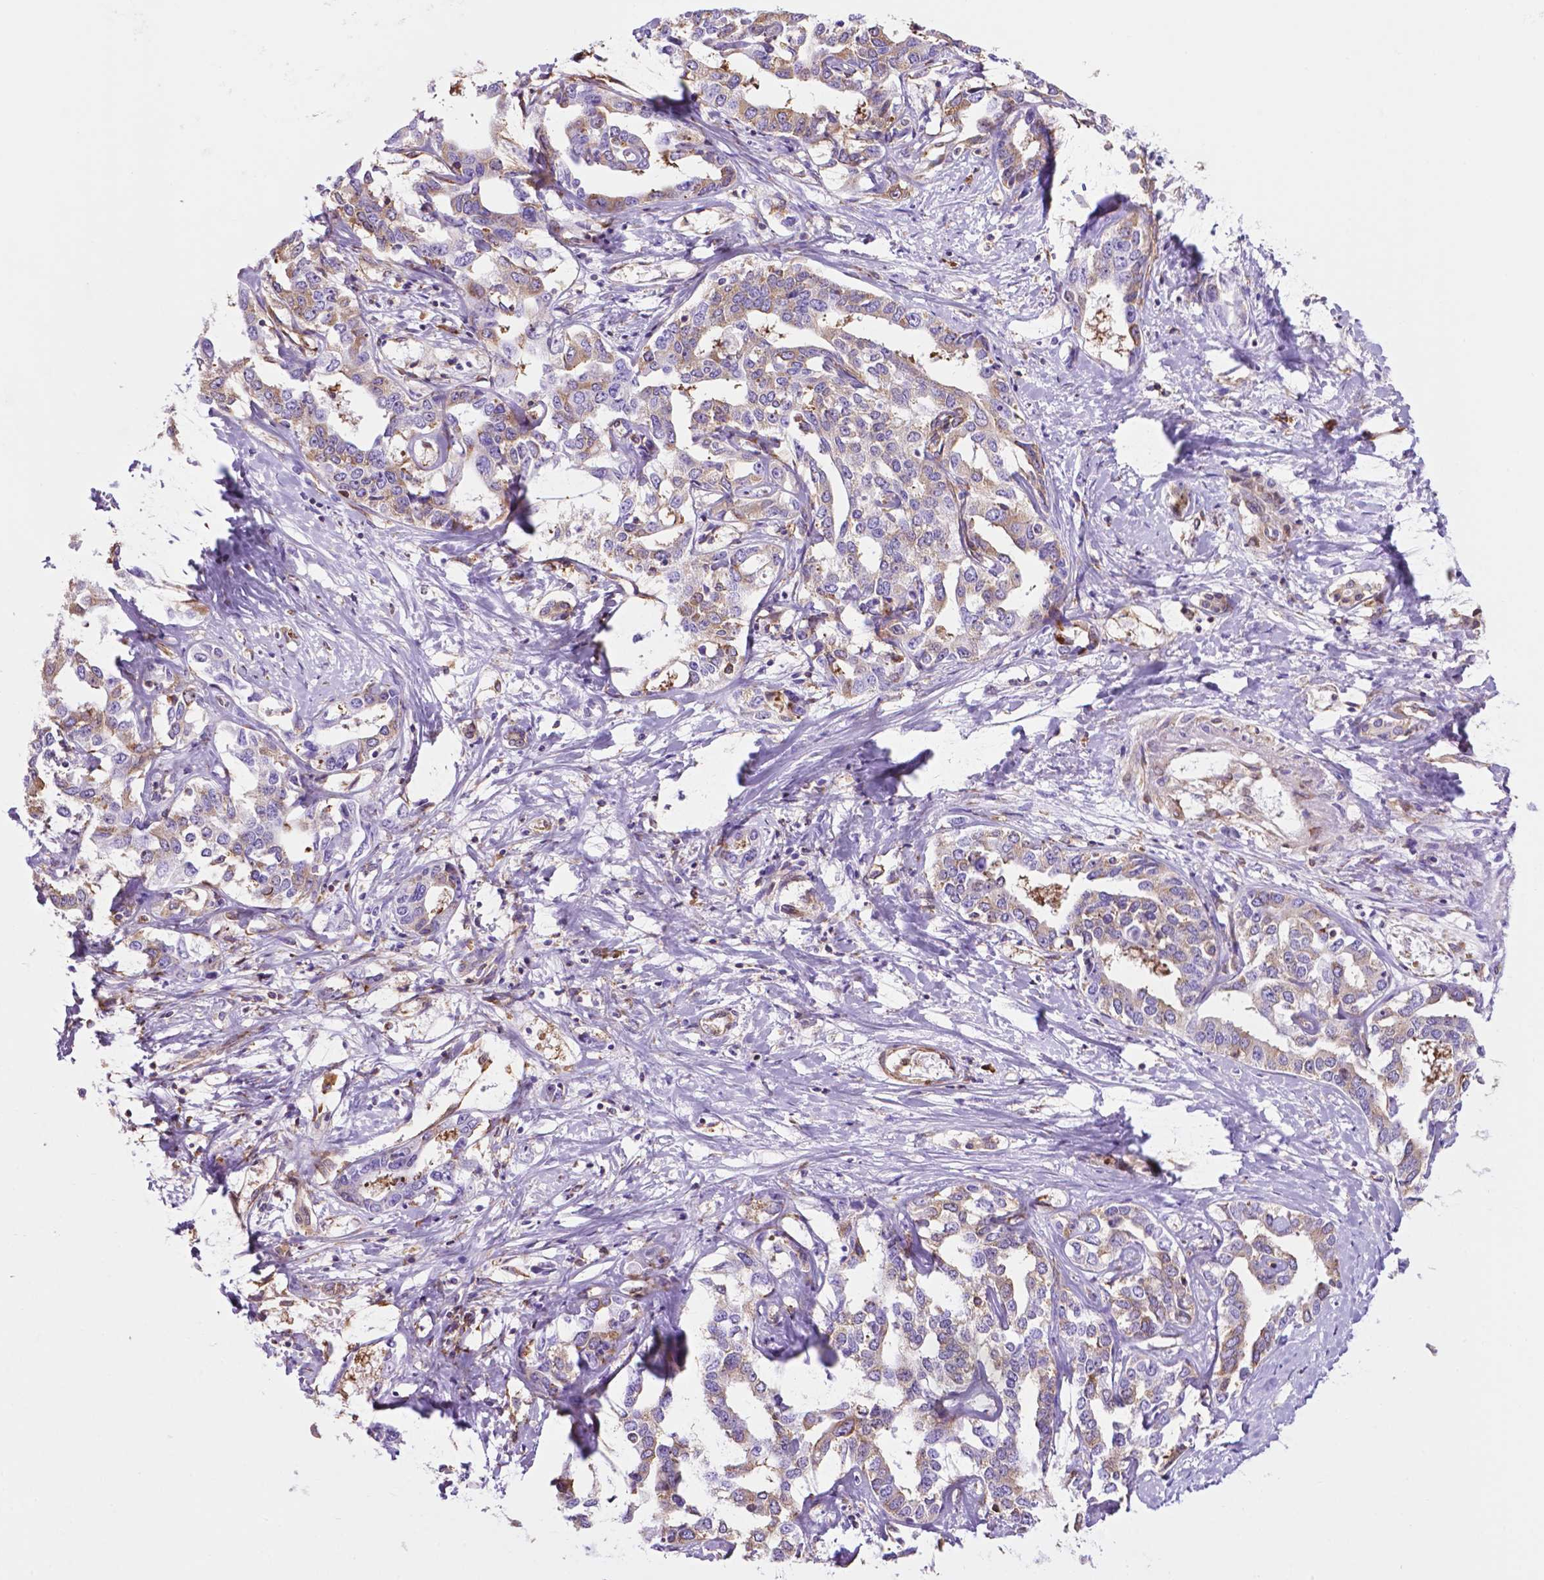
{"staining": {"intensity": "weak", "quantity": "25%-75%", "location": "cytoplasmic/membranous"}, "tissue": "liver cancer", "cell_type": "Tumor cells", "image_type": "cancer", "snomed": [{"axis": "morphology", "description": "Cholangiocarcinoma"}, {"axis": "topography", "description": "Liver"}], "caption": "Immunohistochemical staining of human liver cancer (cholangiocarcinoma) reveals weak cytoplasmic/membranous protein expression in about 25%-75% of tumor cells.", "gene": "RPL29", "patient": {"sex": "male", "age": 59}}